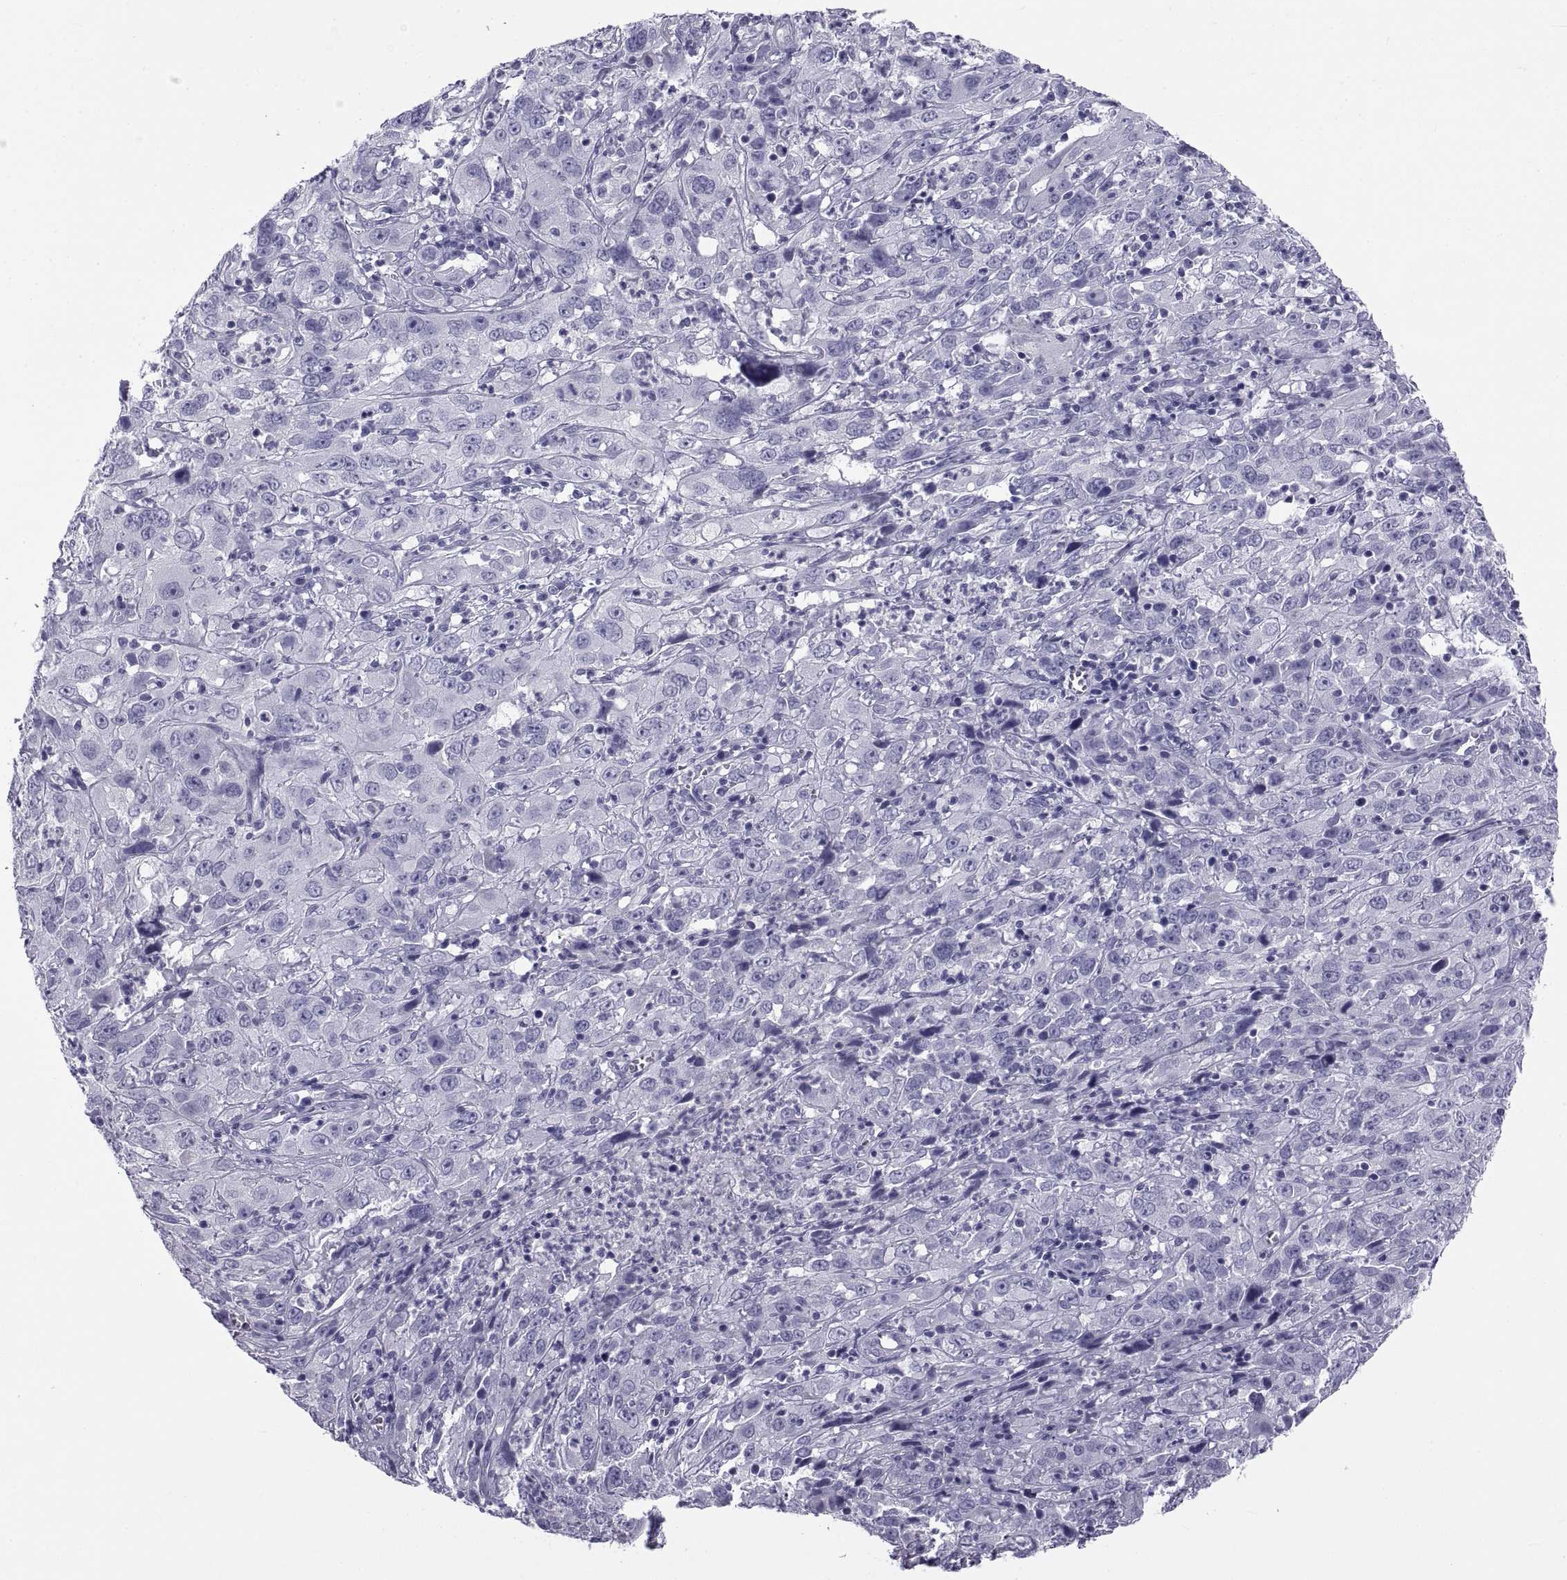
{"staining": {"intensity": "negative", "quantity": "none", "location": "none"}, "tissue": "cervical cancer", "cell_type": "Tumor cells", "image_type": "cancer", "snomed": [{"axis": "morphology", "description": "Squamous cell carcinoma, NOS"}, {"axis": "topography", "description": "Cervix"}], "caption": "A high-resolution photomicrograph shows immunohistochemistry (IHC) staining of squamous cell carcinoma (cervical), which displays no significant staining in tumor cells.", "gene": "NPTX2", "patient": {"sex": "female", "age": 32}}